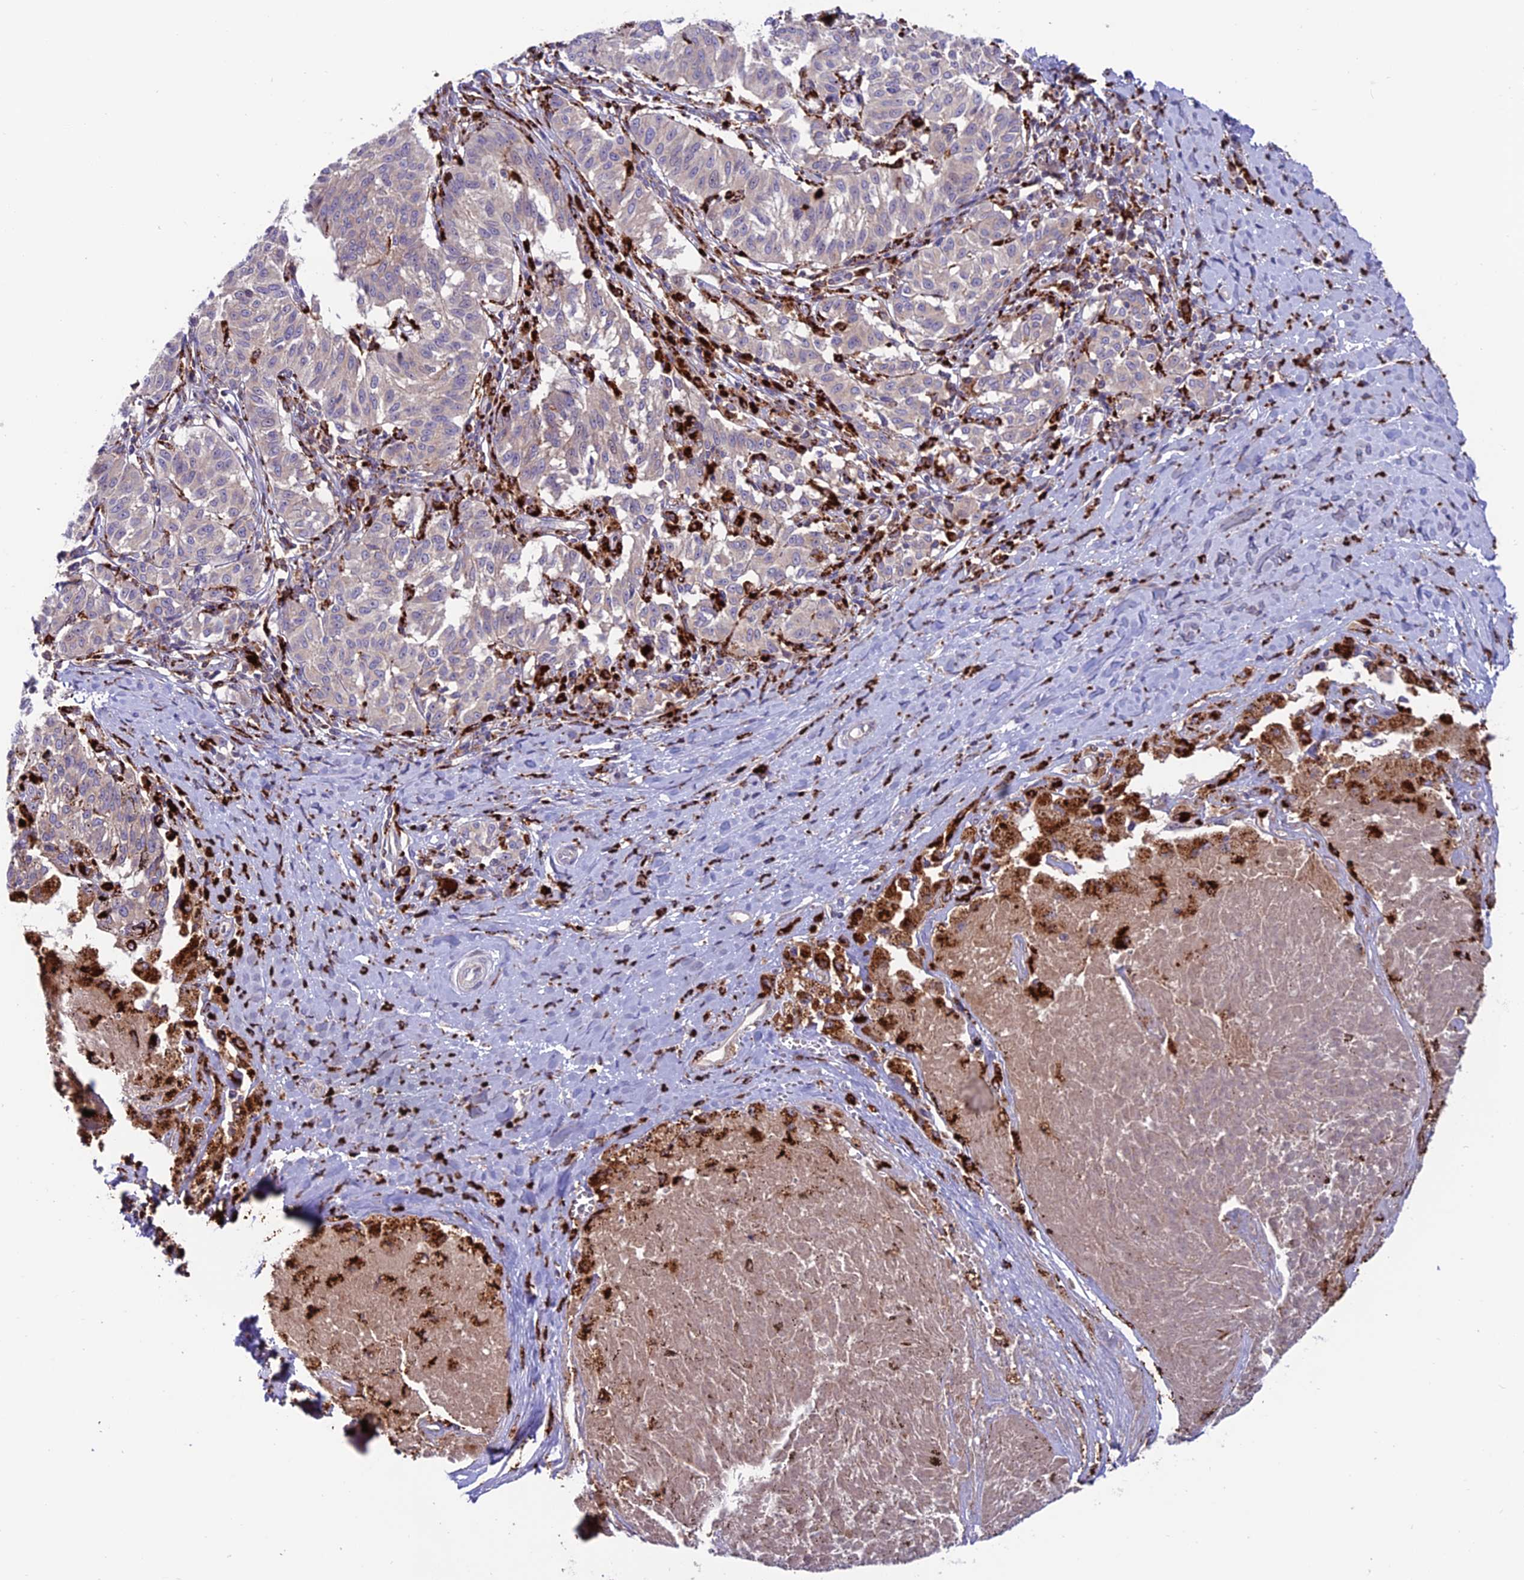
{"staining": {"intensity": "negative", "quantity": "none", "location": "none"}, "tissue": "melanoma", "cell_type": "Tumor cells", "image_type": "cancer", "snomed": [{"axis": "morphology", "description": "Malignant melanoma, NOS"}, {"axis": "topography", "description": "Skin"}], "caption": "Human malignant melanoma stained for a protein using immunohistochemistry (IHC) demonstrates no positivity in tumor cells.", "gene": "ARHGEF18", "patient": {"sex": "female", "age": 72}}